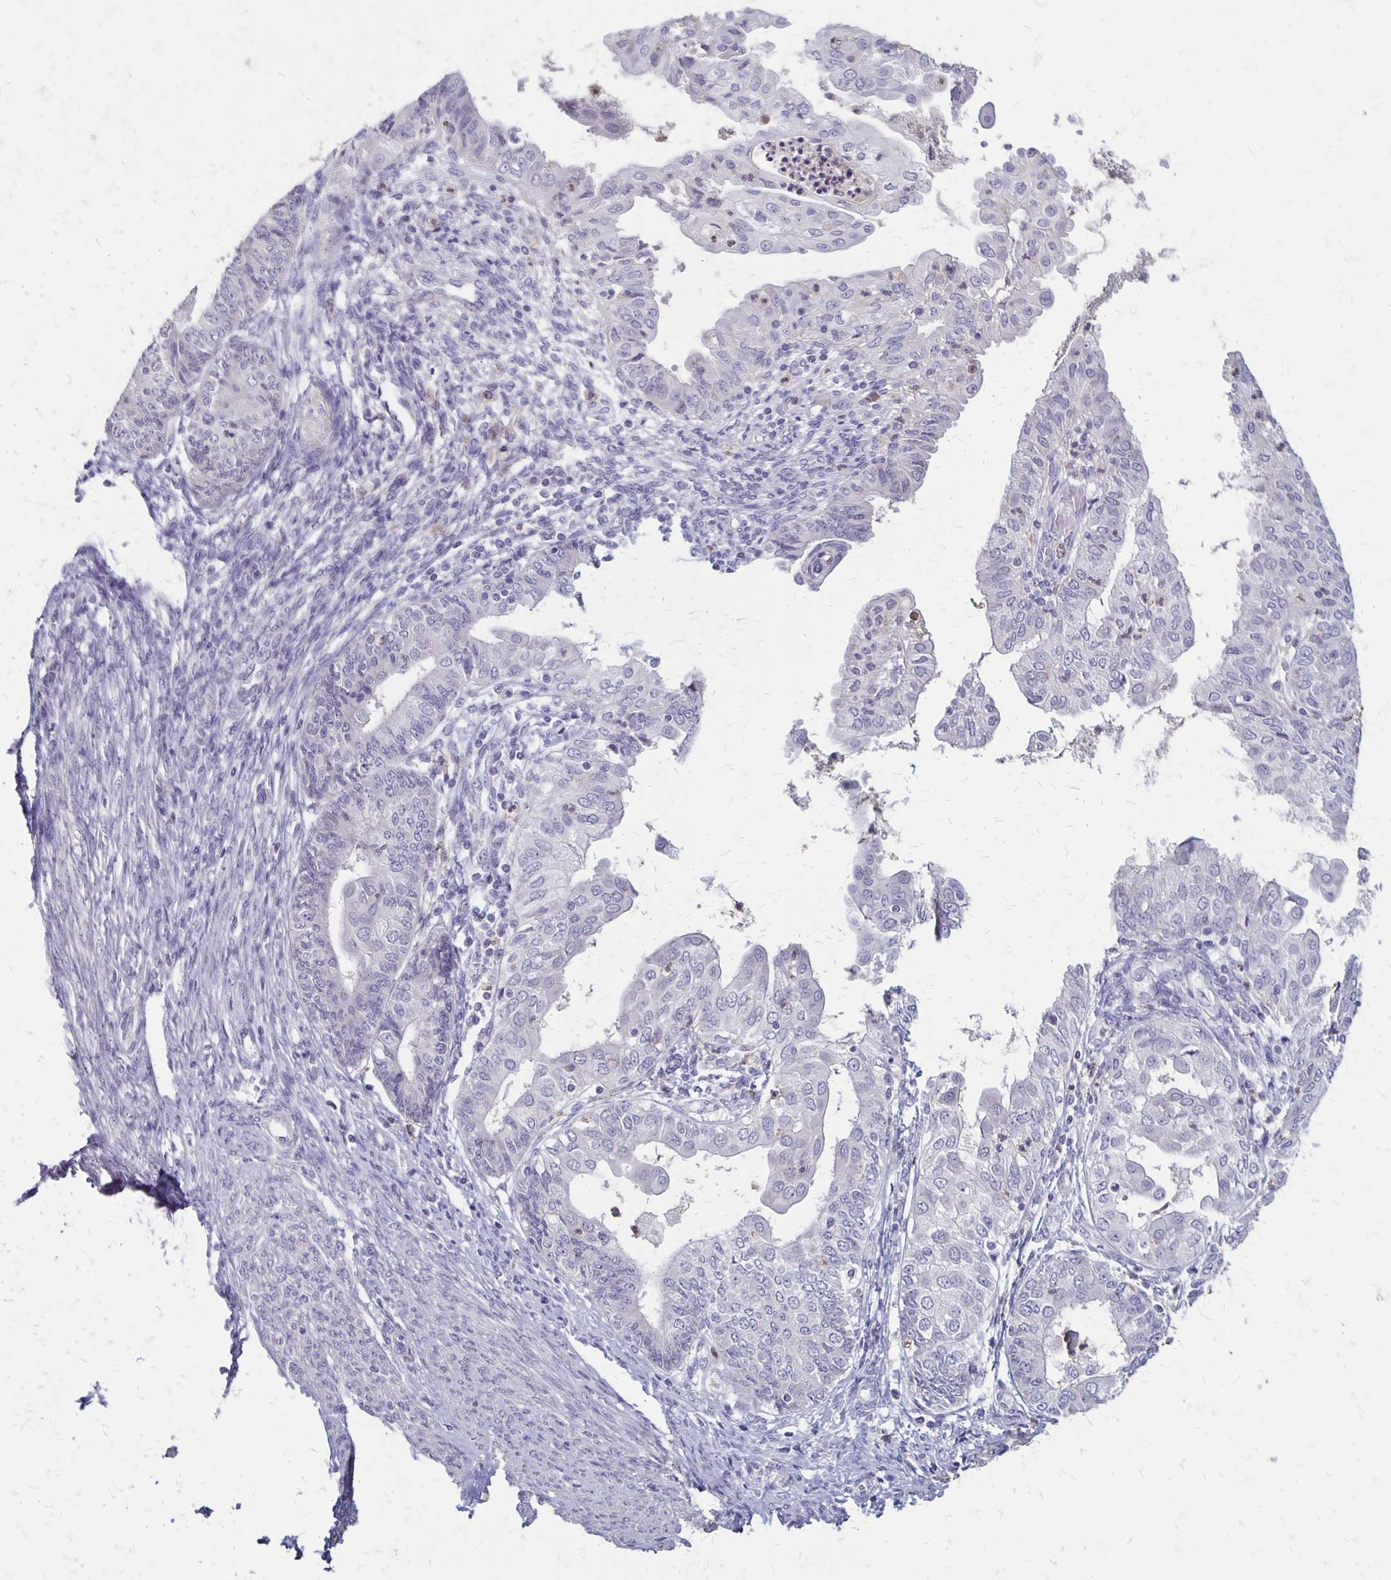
{"staining": {"intensity": "negative", "quantity": "none", "location": "none"}, "tissue": "endometrial cancer", "cell_type": "Tumor cells", "image_type": "cancer", "snomed": [{"axis": "morphology", "description": "Adenocarcinoma, NOS"}, {"axis": "topography", "description": "Endometrium"}], "caption": "Immunohistochemistry micrograph of neoplastic tissue: human endometrial cancer (adenocarcinoma) stained with DAB (3,3'-diaminobenzidine) shows no significant protein expression in tumor cells.", "gene": "SEPTIN5", "patient": {"sex": "female", "age": 68}}